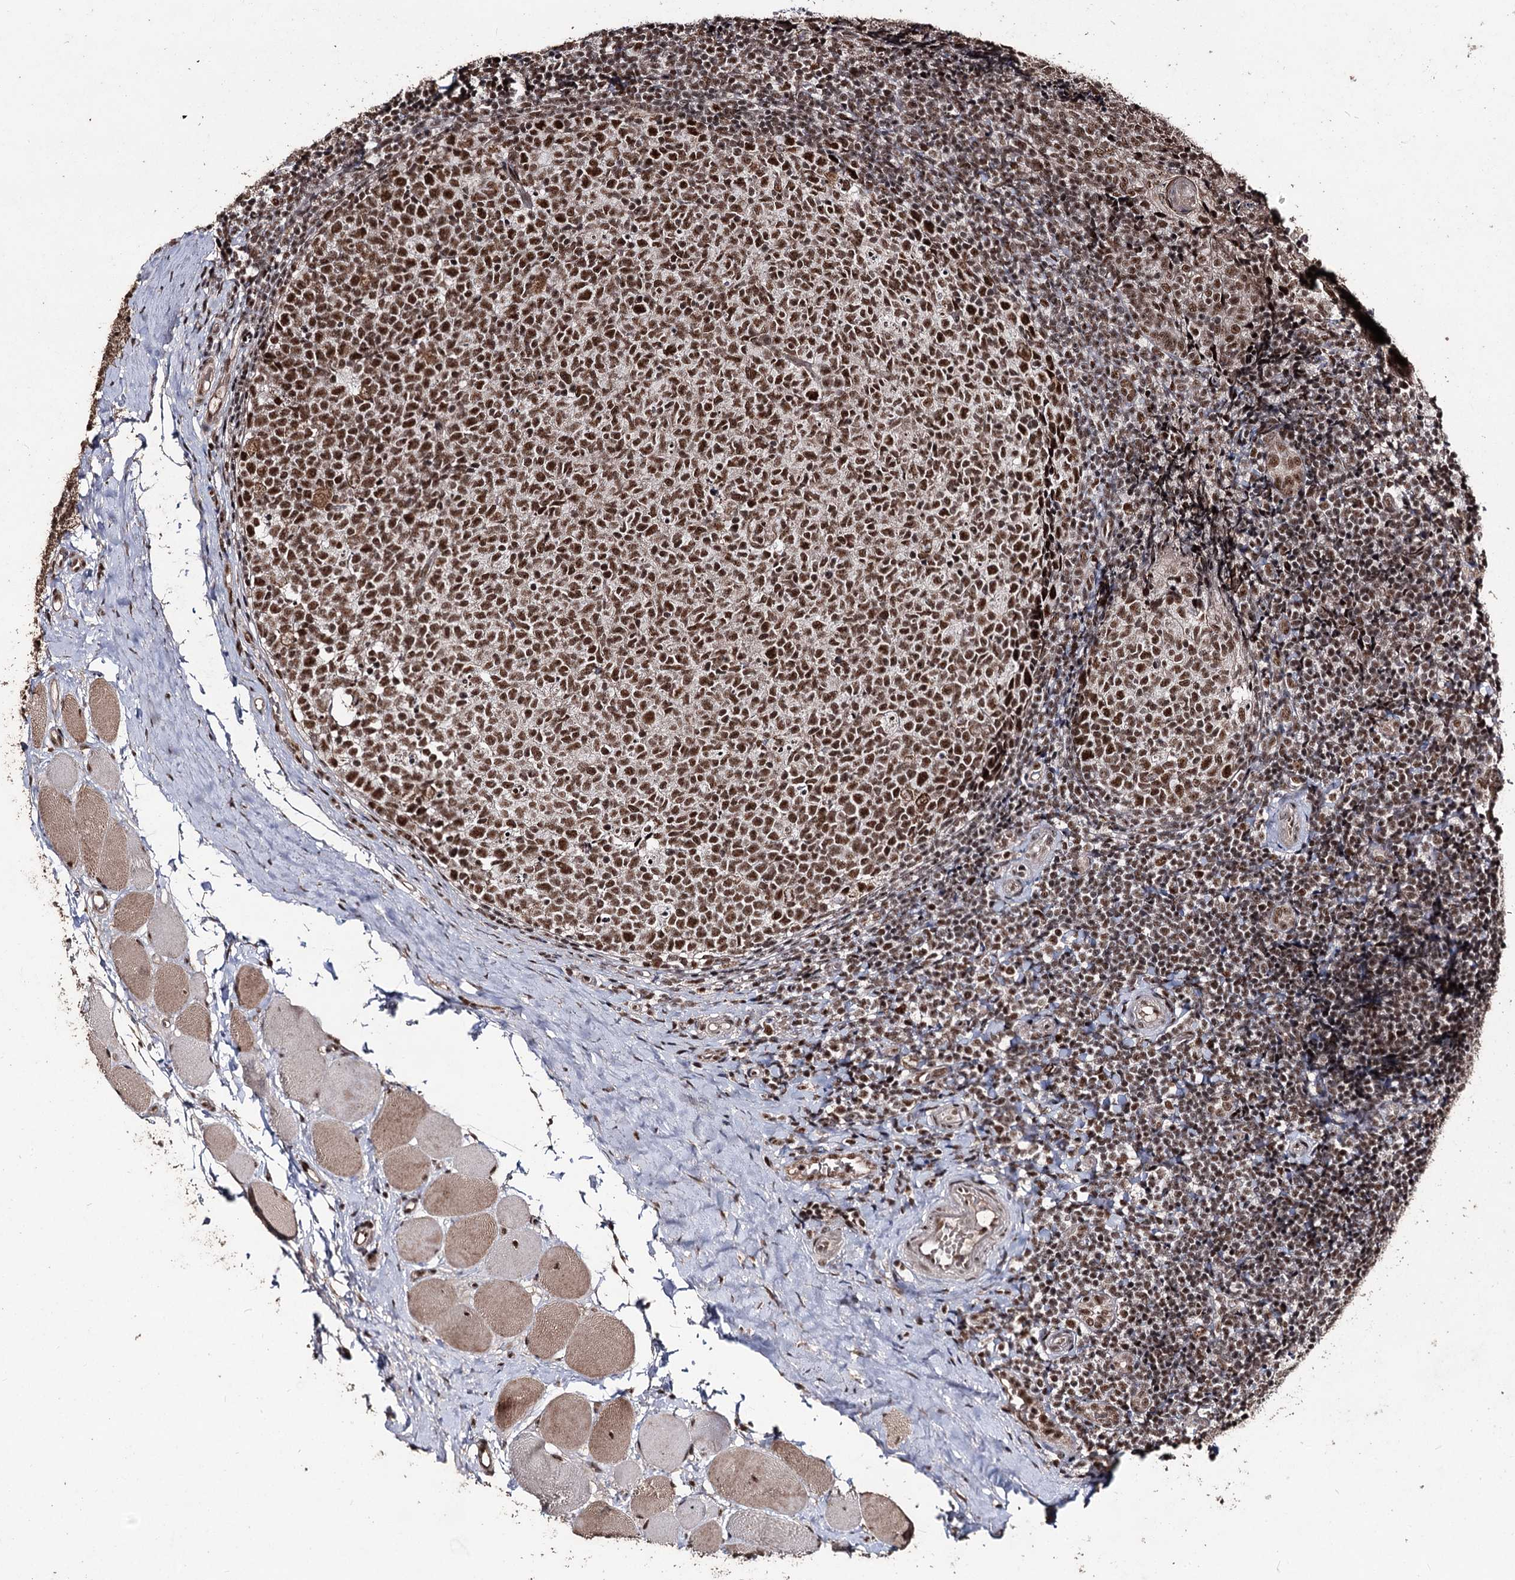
{"staining": {"intensity": "strong", "quantity": ">75%", "location": "nuclear"}, "tissue": "tonsil", "cell_type": "Germinal center cells", "image_type": "normal", "snomed": [{"axis": "morphology", "description": "Normal tissue, NOS"}, {"axis": "topography", "description": "Tonsil"}], "caption": "Brown immunohistochemical staining in normal human tonsil reveals strong nuclear positivity in approximately >75% of germinal center cells. The staining was performed using DAB to visualize the protein expression in brown, while the nuclei were stained in blue with hematoxylin (Magnification: 20x).", "gene": "U2SURP", "patient": {"sex": "female", "age": 19}}